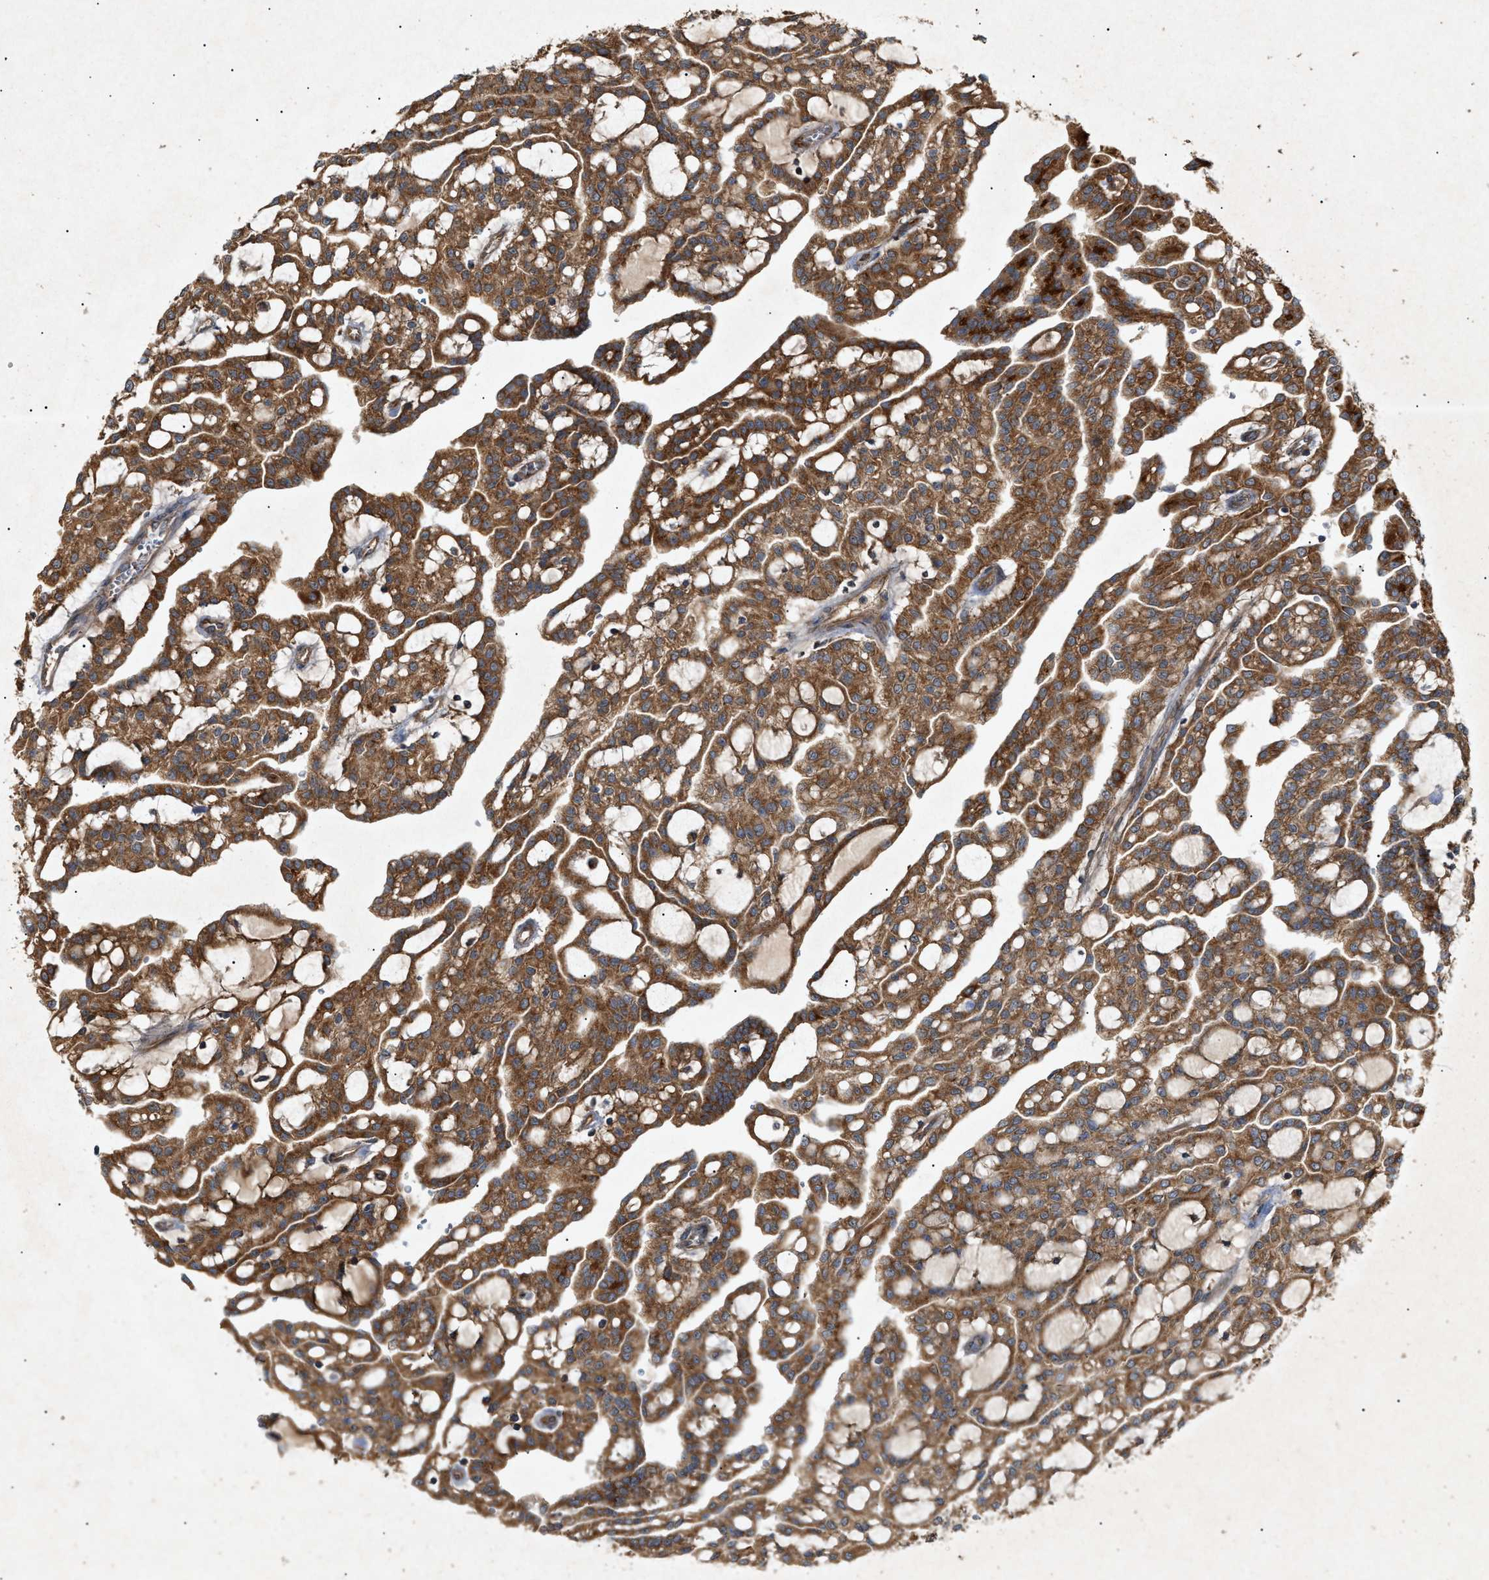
{"staining": {"intensity": "strong", "quantity": ">75%", "location": "cytoplasmic/membranous"}, "tissue": "renal cancer", "cell_type": "Tumor cells", "image_type": "cancer", "snomed": [{"axis": "morphology", "description": "Adenocarcinoma, NOS"}, {"axis": "topography", "description": "Kidney"}], "caption": "Adenocarcinoma (renal) stained with DAB immunohistochemistry shows high levels of strong cytoplasmic/membranous positivity in approximately >75% of tumor cells.", "gene": "MTCH1", "patient": {"sex": "male", "age": 63}}